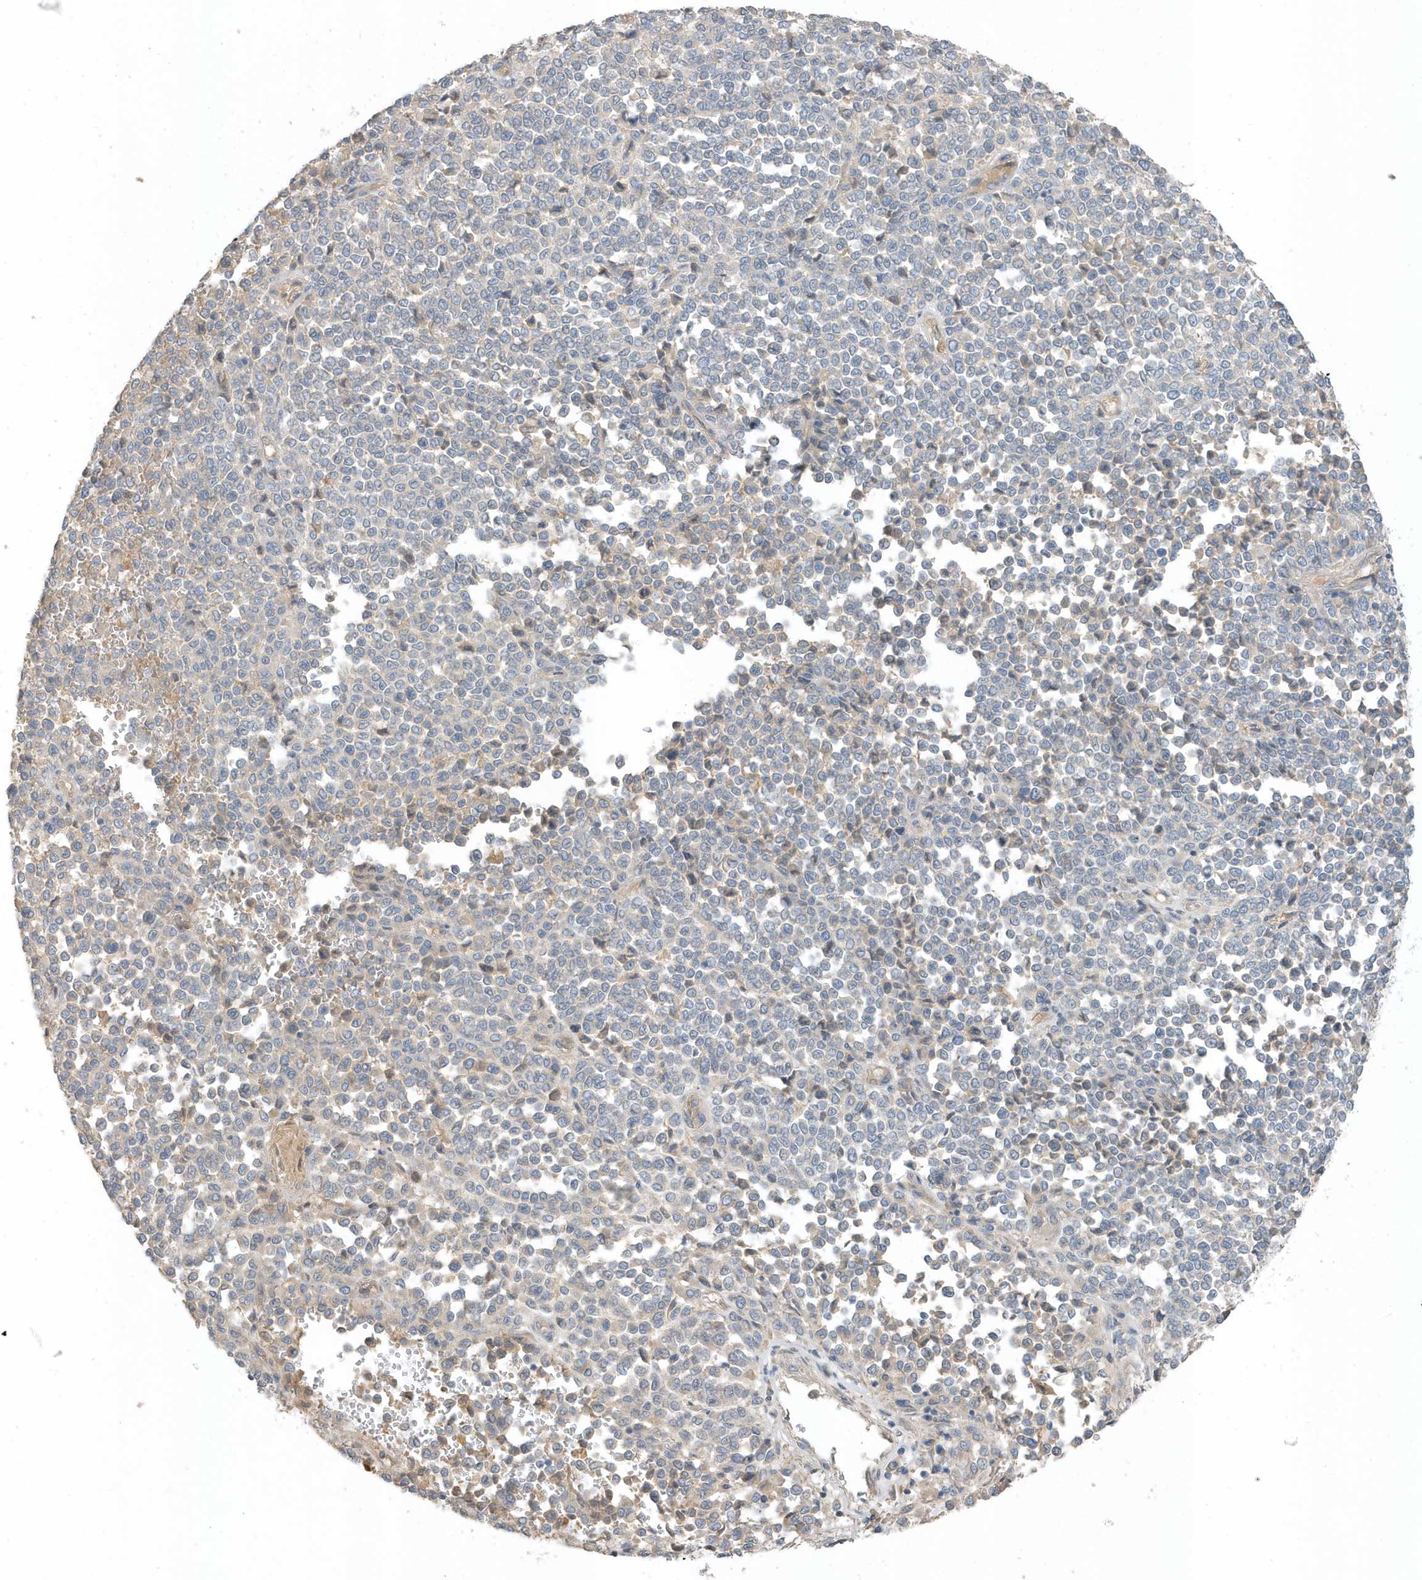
{"staining": {"intensity": "negative", "quantity": "none", "location": "none"}, "tissue": "melanoma", "cell_type": "Tumor cells", "image_type": "cancer", "snomed": [{"axis": "morphology", "description": "Malignant melanoma, Metastatic site"}, {"axis": "topography", "description": "Pancreas"}], "caption": "The image displays no significant positivity in tumor cells of melanoma. The staining was performed using DAB (3,3'-diaminobenzidine) to visualize the protein expression in brown, while the nuclei were stained in blue with hematoxylin (Magnification: 20x).", "gene": "USP53", "patient": {"sex": "female", "age": 30}}